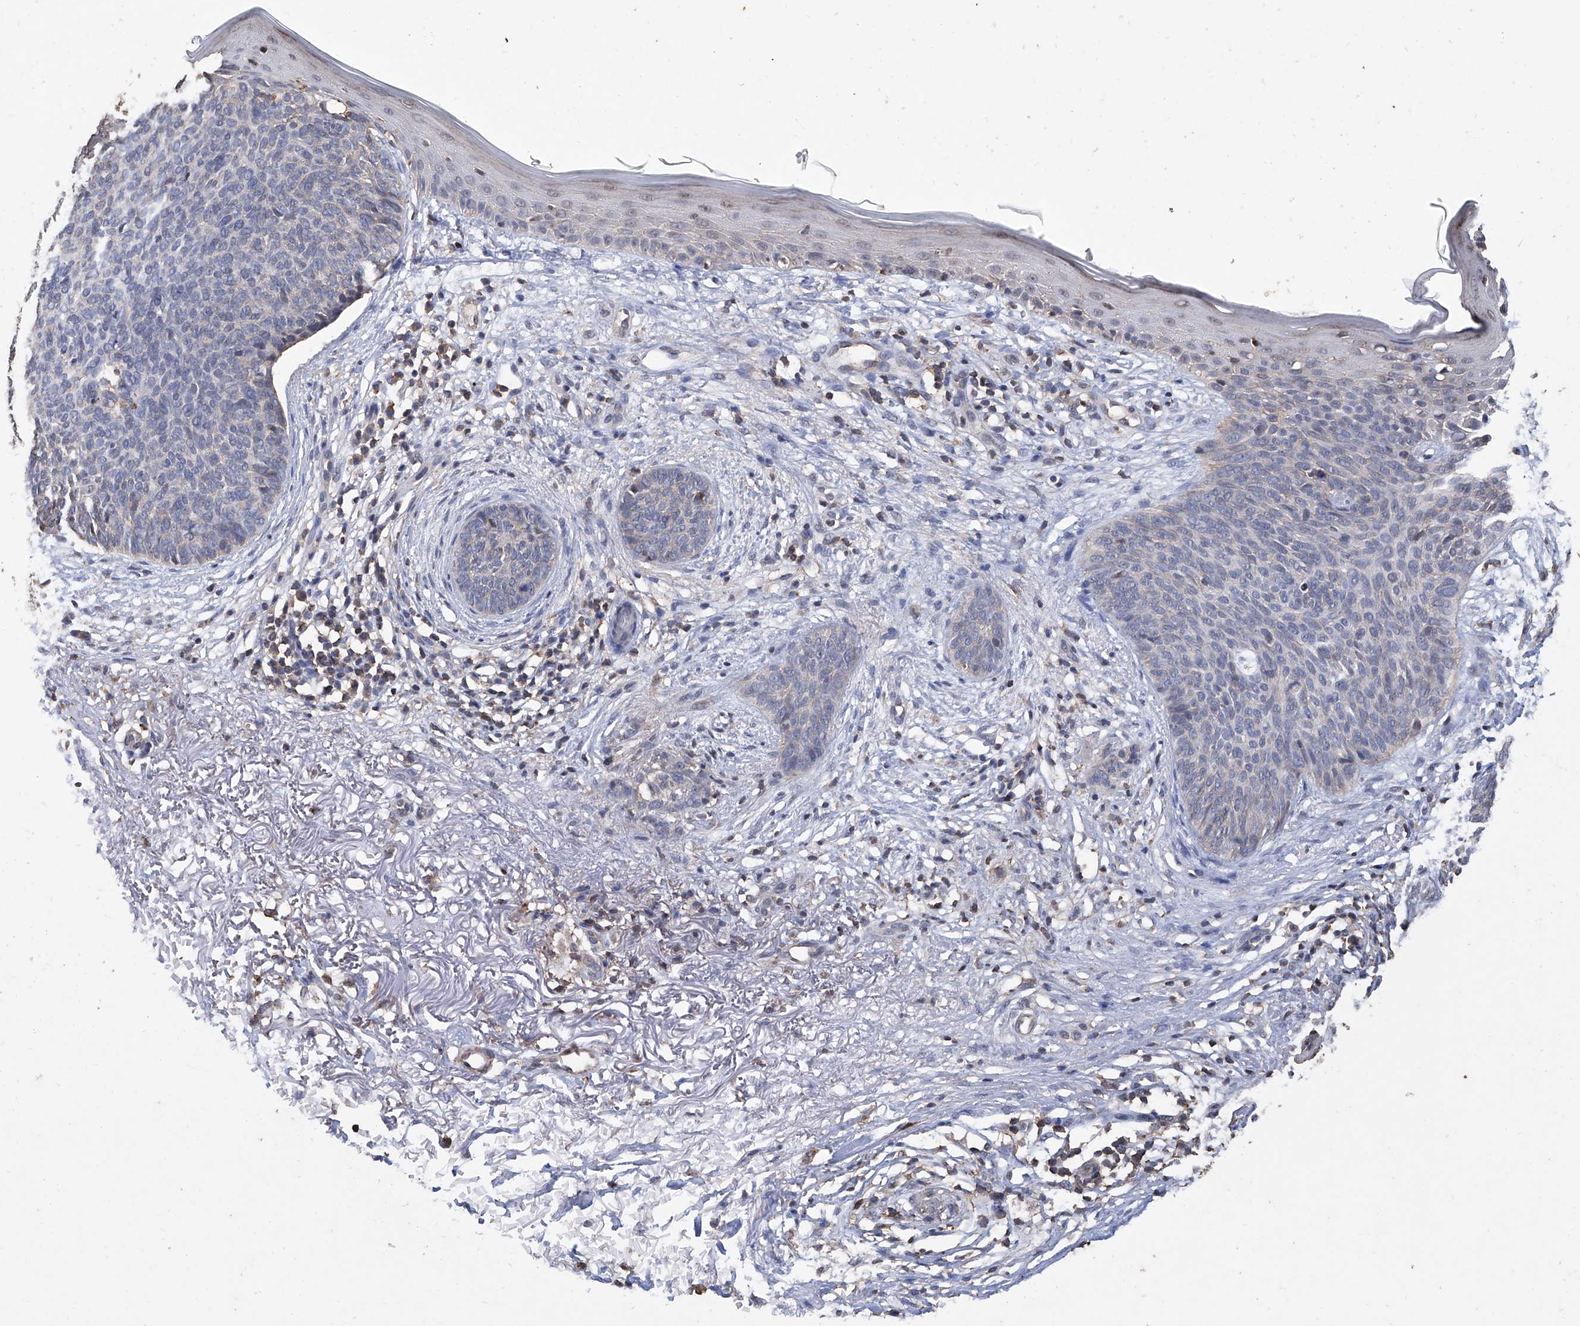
{"staining": {"intensity": "negative", "quantity": "none", "location": "none"}, "tissue": "skin cancer", "cell_type": "Tumor cells", "image_type": "cancer", "snomed": [{"axis": "morphology", "description": "Basal cell carcinoma"}, {"axis": "topography", "description": "Skin"}], "caption": "Tumor cells are negative for brown protein staining in skin basal cell carcinoma.", "gene": "GPT", "patient": {"sex": "female", "age": 70}}